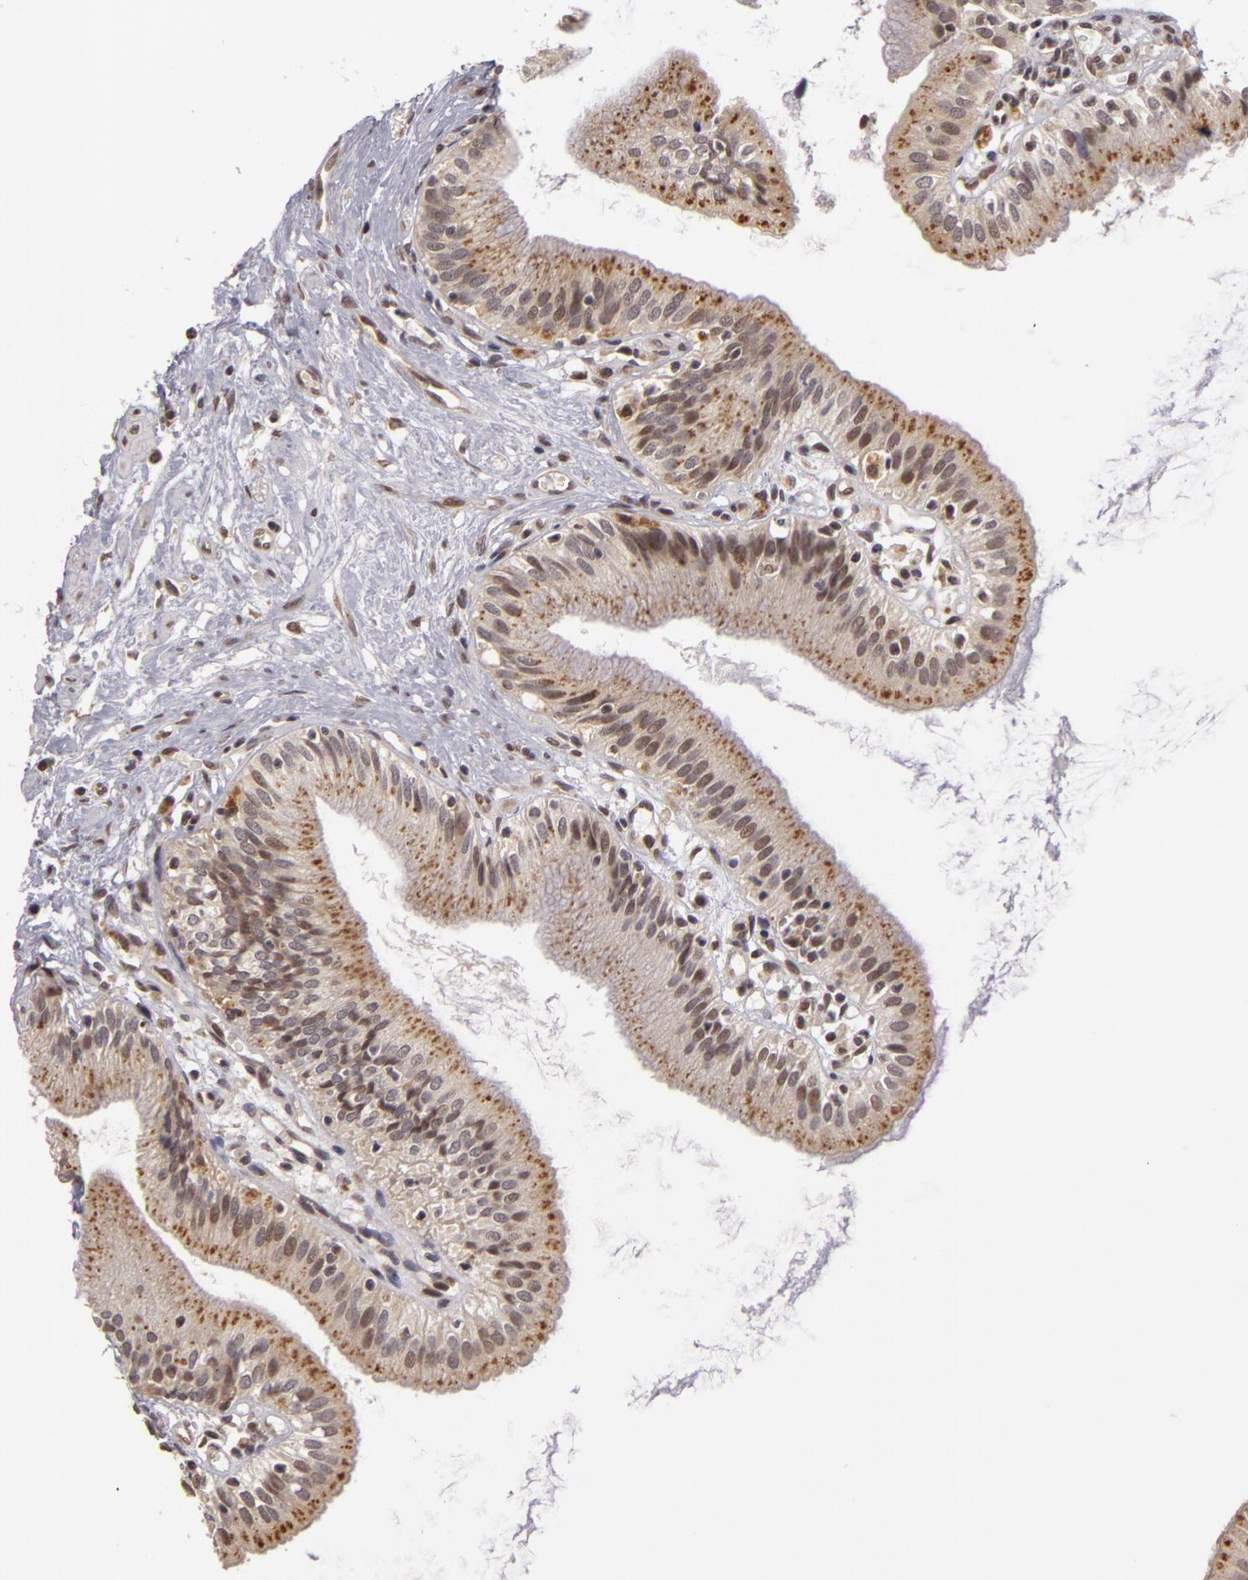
{"staining": {"intensity": "moderate", "quantity": ">75%", "location": "cytoplasmic/membranous"}, "tissue": "gallbladder", "cell_type": "Glandular cells", "image_type": "normal", "snomed": [{"axis": "morphology", "description": "Normal tissue, NOS"}, {"axis": "topography", "description": "Gallbladder"}], "caption": "Immunohistochemistry (IHC) photomicrograph of unremarkable gallbladder stained for a protein (brown), which reveals medium levels of moderate cytoplasmic/membranous expression in approximately >75% of glandular cells.", "gene": "ZNF133", "patient": {"sex": "male", "age": 58}}